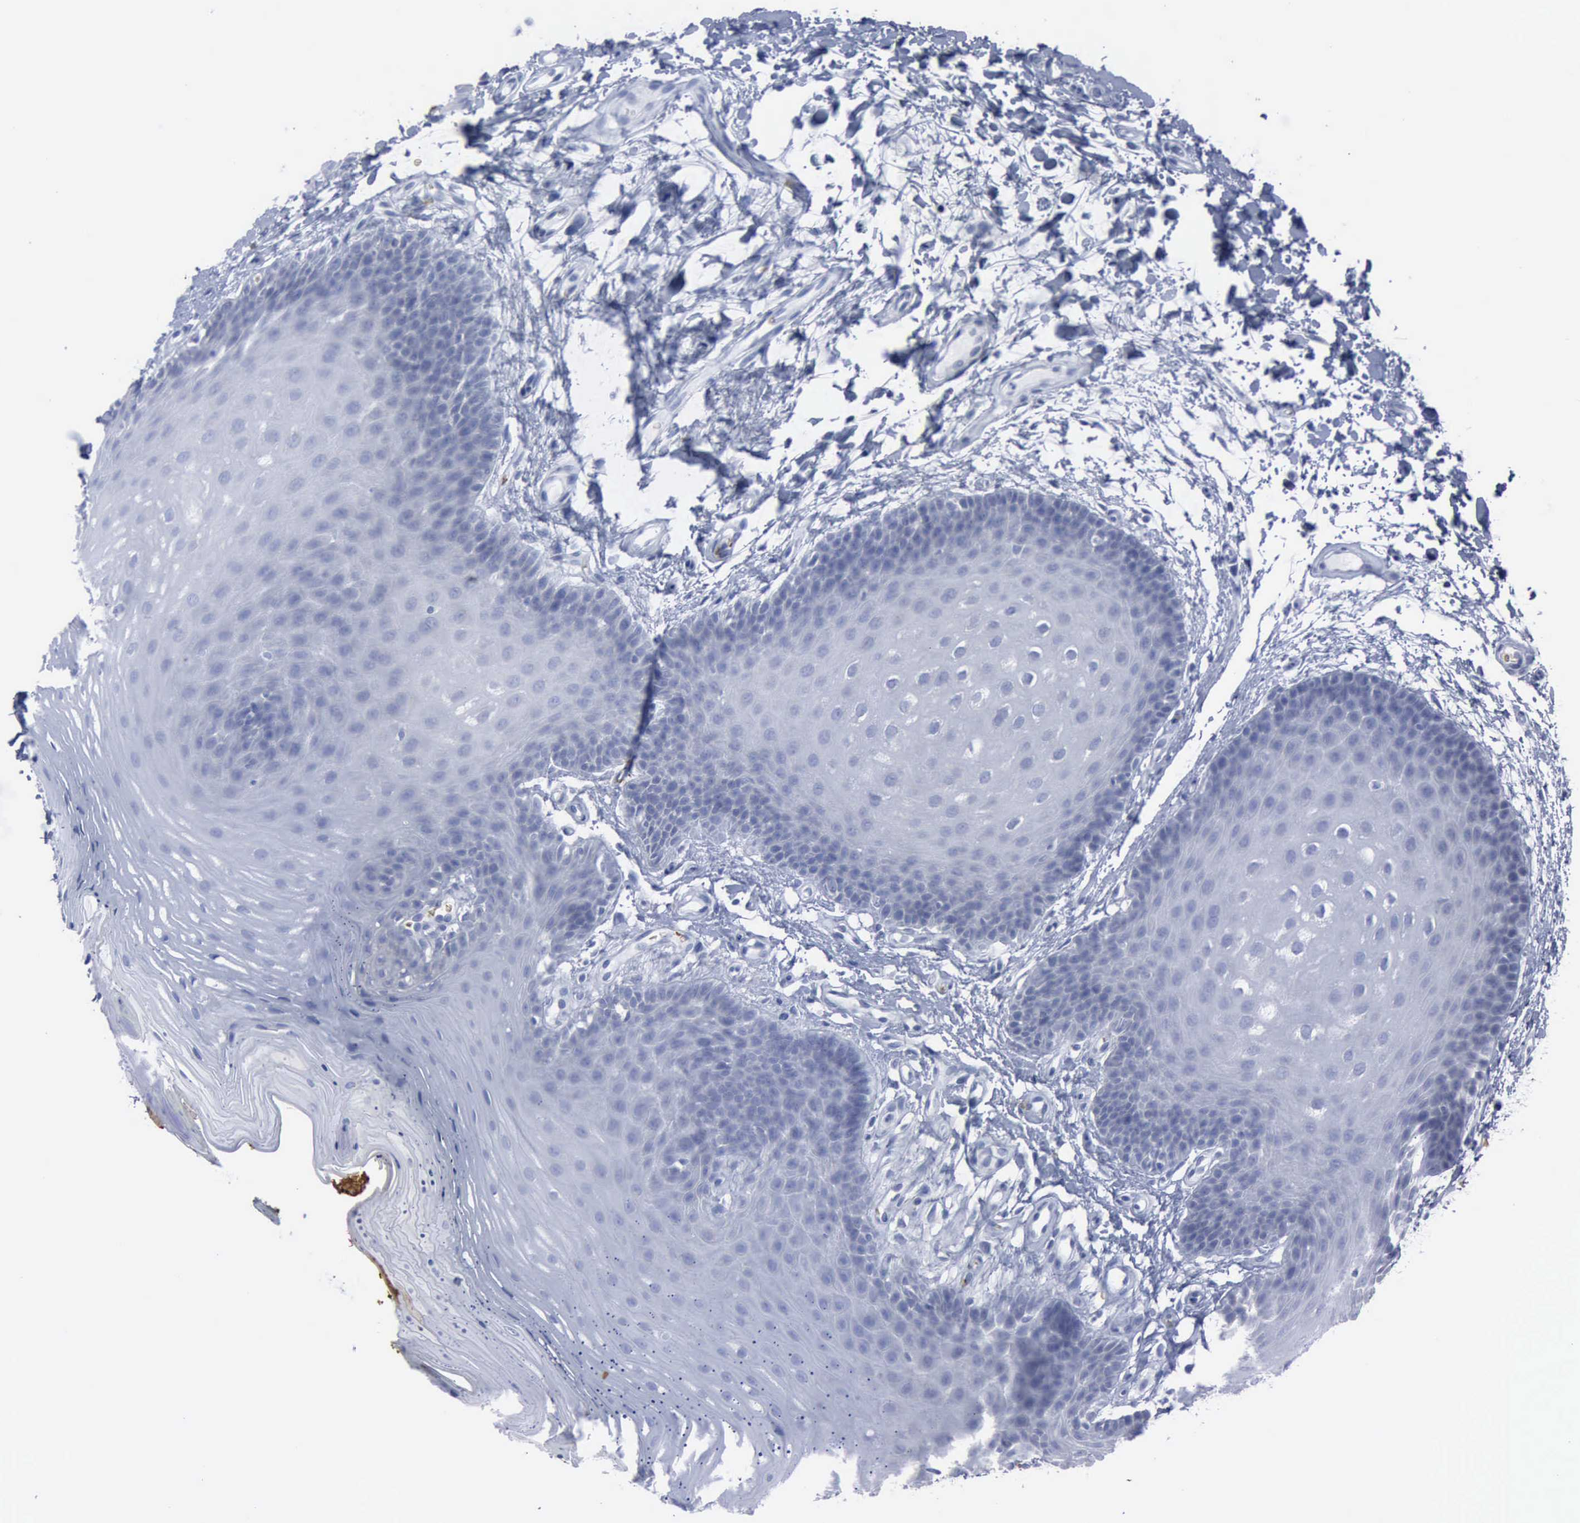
{"staining": {"intensity": "negative", "quantity": "none", "location": "none"}, "tissue": "oral mucosa", "cell_type": "Squamous epithelial cells", "image_type": "normal", "snomed": [{"axis": "morphology", "description": "Normal tissue, NOS"}, {"axis": "topography", "description": "Oral tissue"}], "caption": "DAB (3,3'-diaminobenzidine) immunohistochemical staining of unremarkable oral mucosa shows no significant staining in squamous epithelial cells. (DAB IHC visualized using brightfield microscopy, high magnification).", "gene": "TGFB1", "patient": {"sex": "male", "age": 62}}